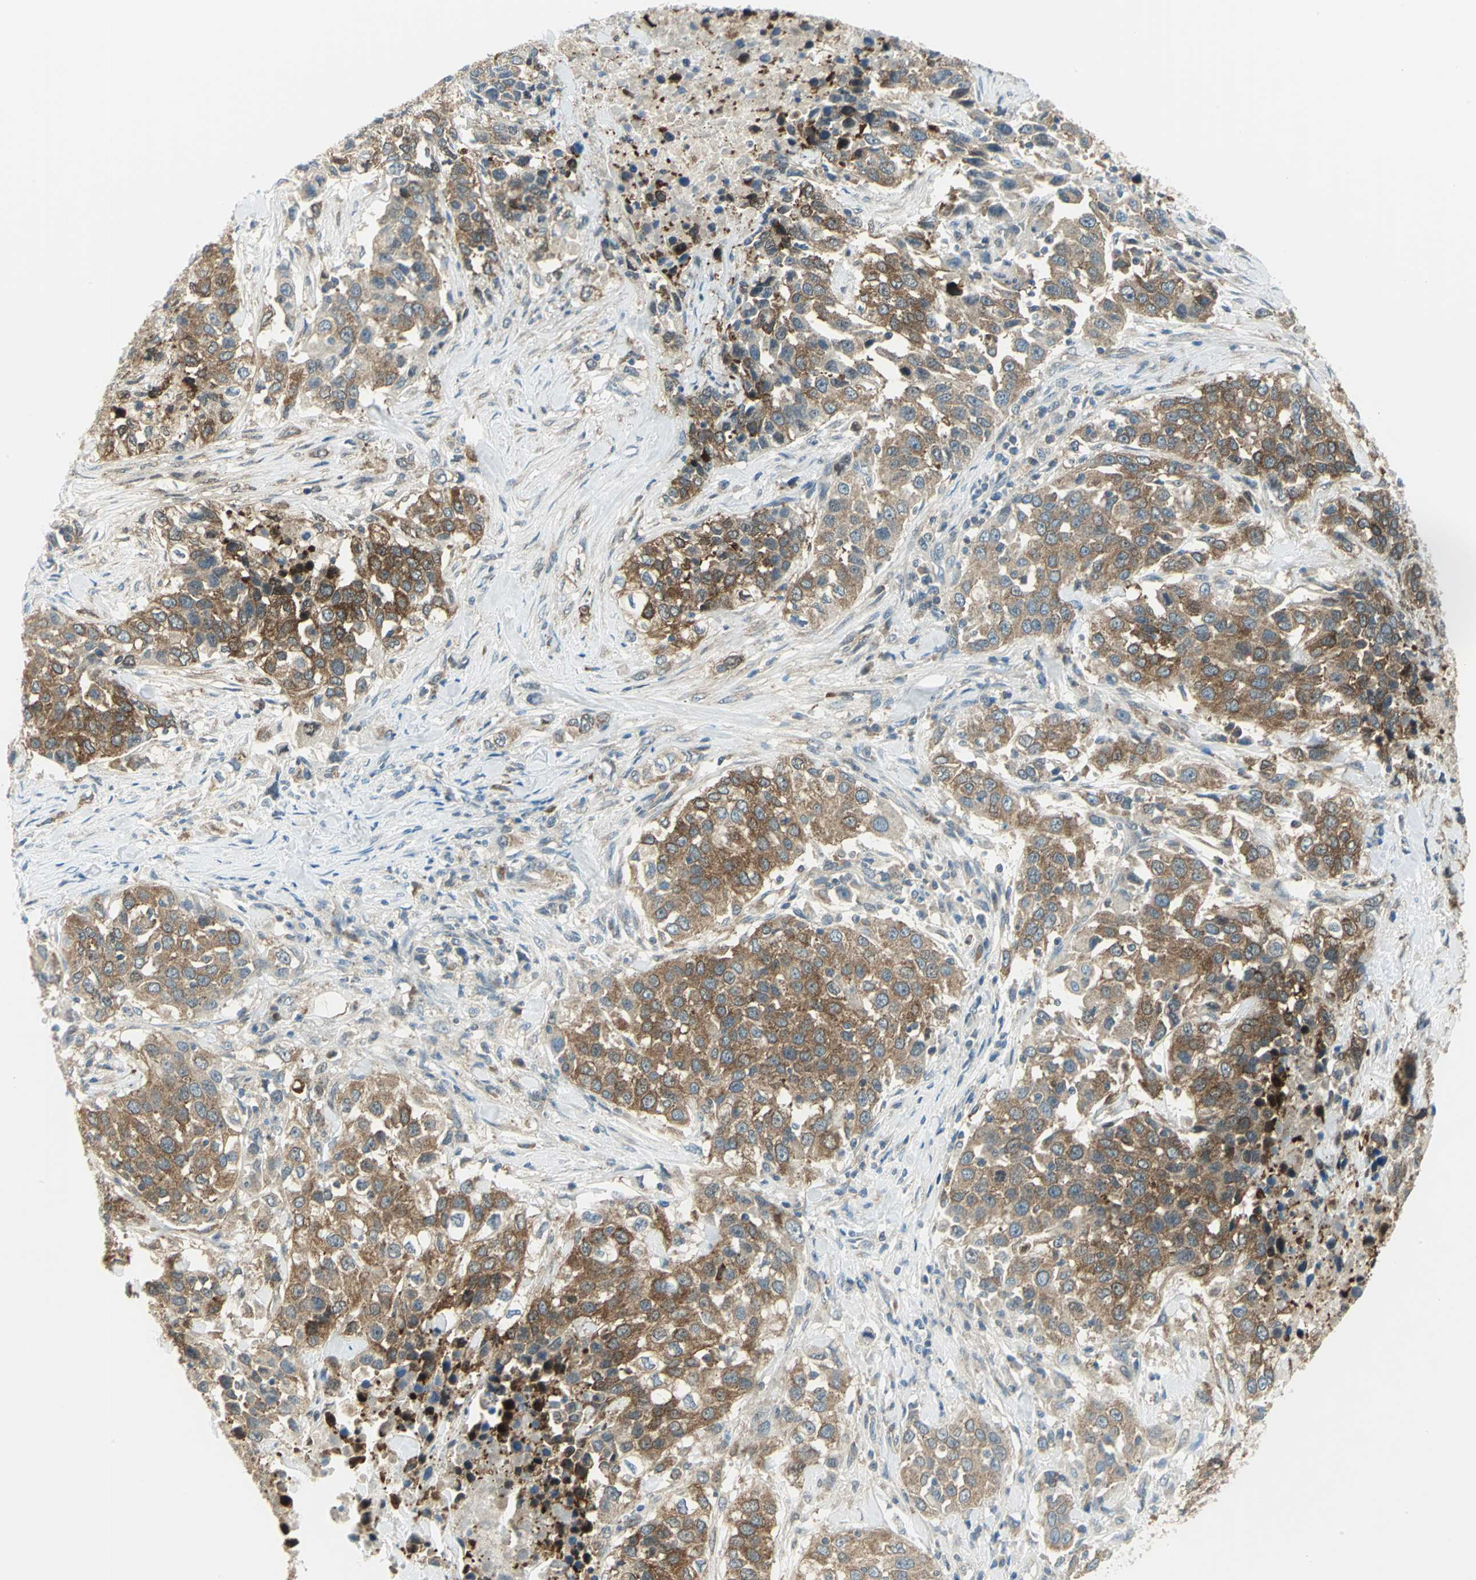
{"staining": {"intensity": "strong", "quantity": ">75%", "location": "cytoplasmic/membranous"}, "tissue": "urothelial cancer", "cell_type": "Tumor cells", "image_type": "cancer", "snomed": [{"axis": "morphology", "description": "Urothelial carcinoma, High grade"}, {"axis": "topography", "description": "Urinary bladder"}], "caption": "Immunohistochemistry (DAB) staining of human urothelial cancer exhibits strong cytoplasmic/membranous protein staining in approximately >75% of tumor cells.", "gene": "ALDOA", "patient": {"sex": "female", "age": 80}}